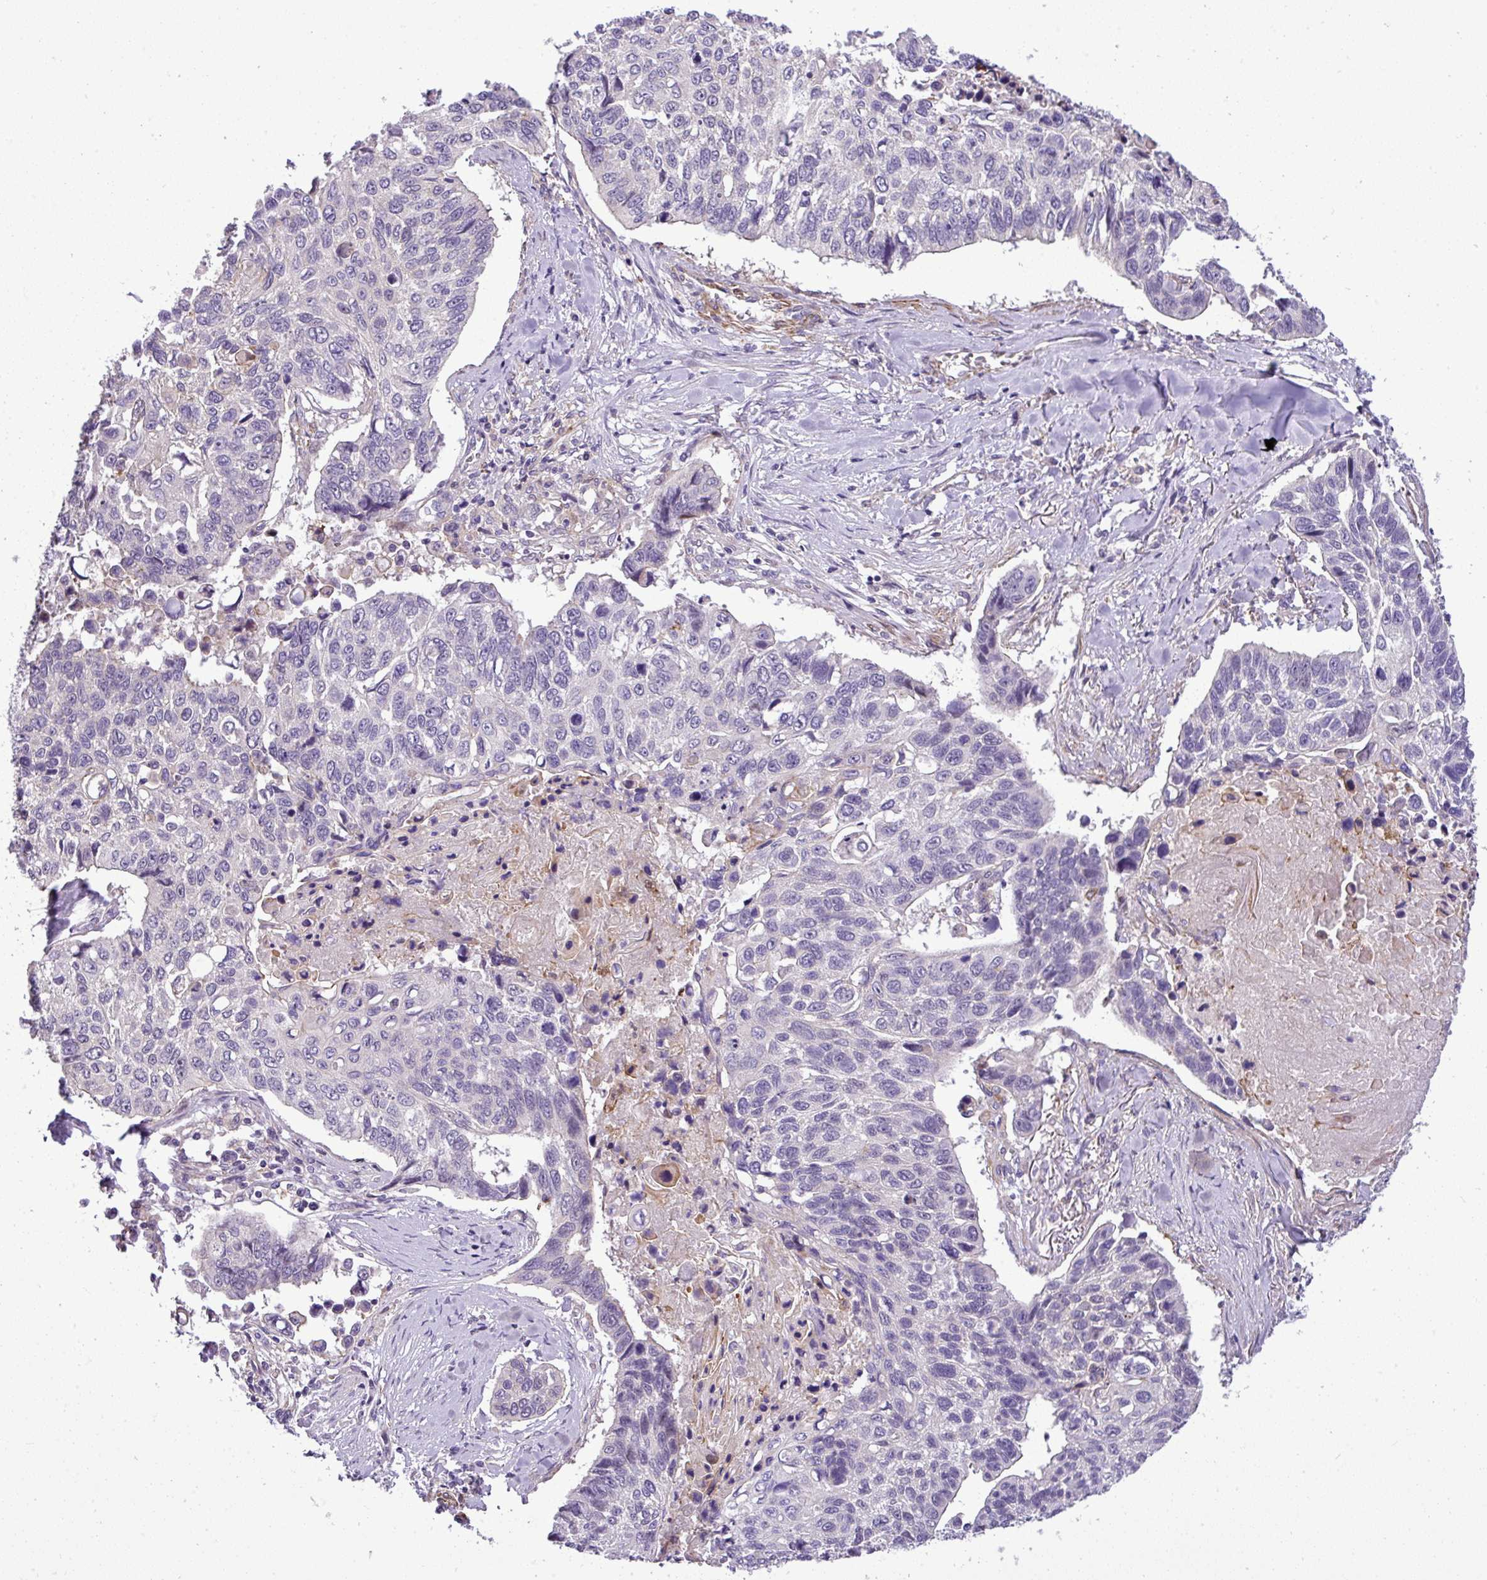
{"staining": {"intensity": "negative", "quantity": "none", "location": "none"}, "tissue": "lung cancer", "cell_type": "Tumor cells", "image_type": "cancer", "snomed": [{"axis": "morphology", "description": "Squamous cell carcinoma, NOS"}, {"axis": "topography", "description": "Lung"}], "caption": "IHC of lung cancer reveals no expression in tumor cells.", "gene": "NBEAL2", "patient": {"sex": "male", "age": 62}}